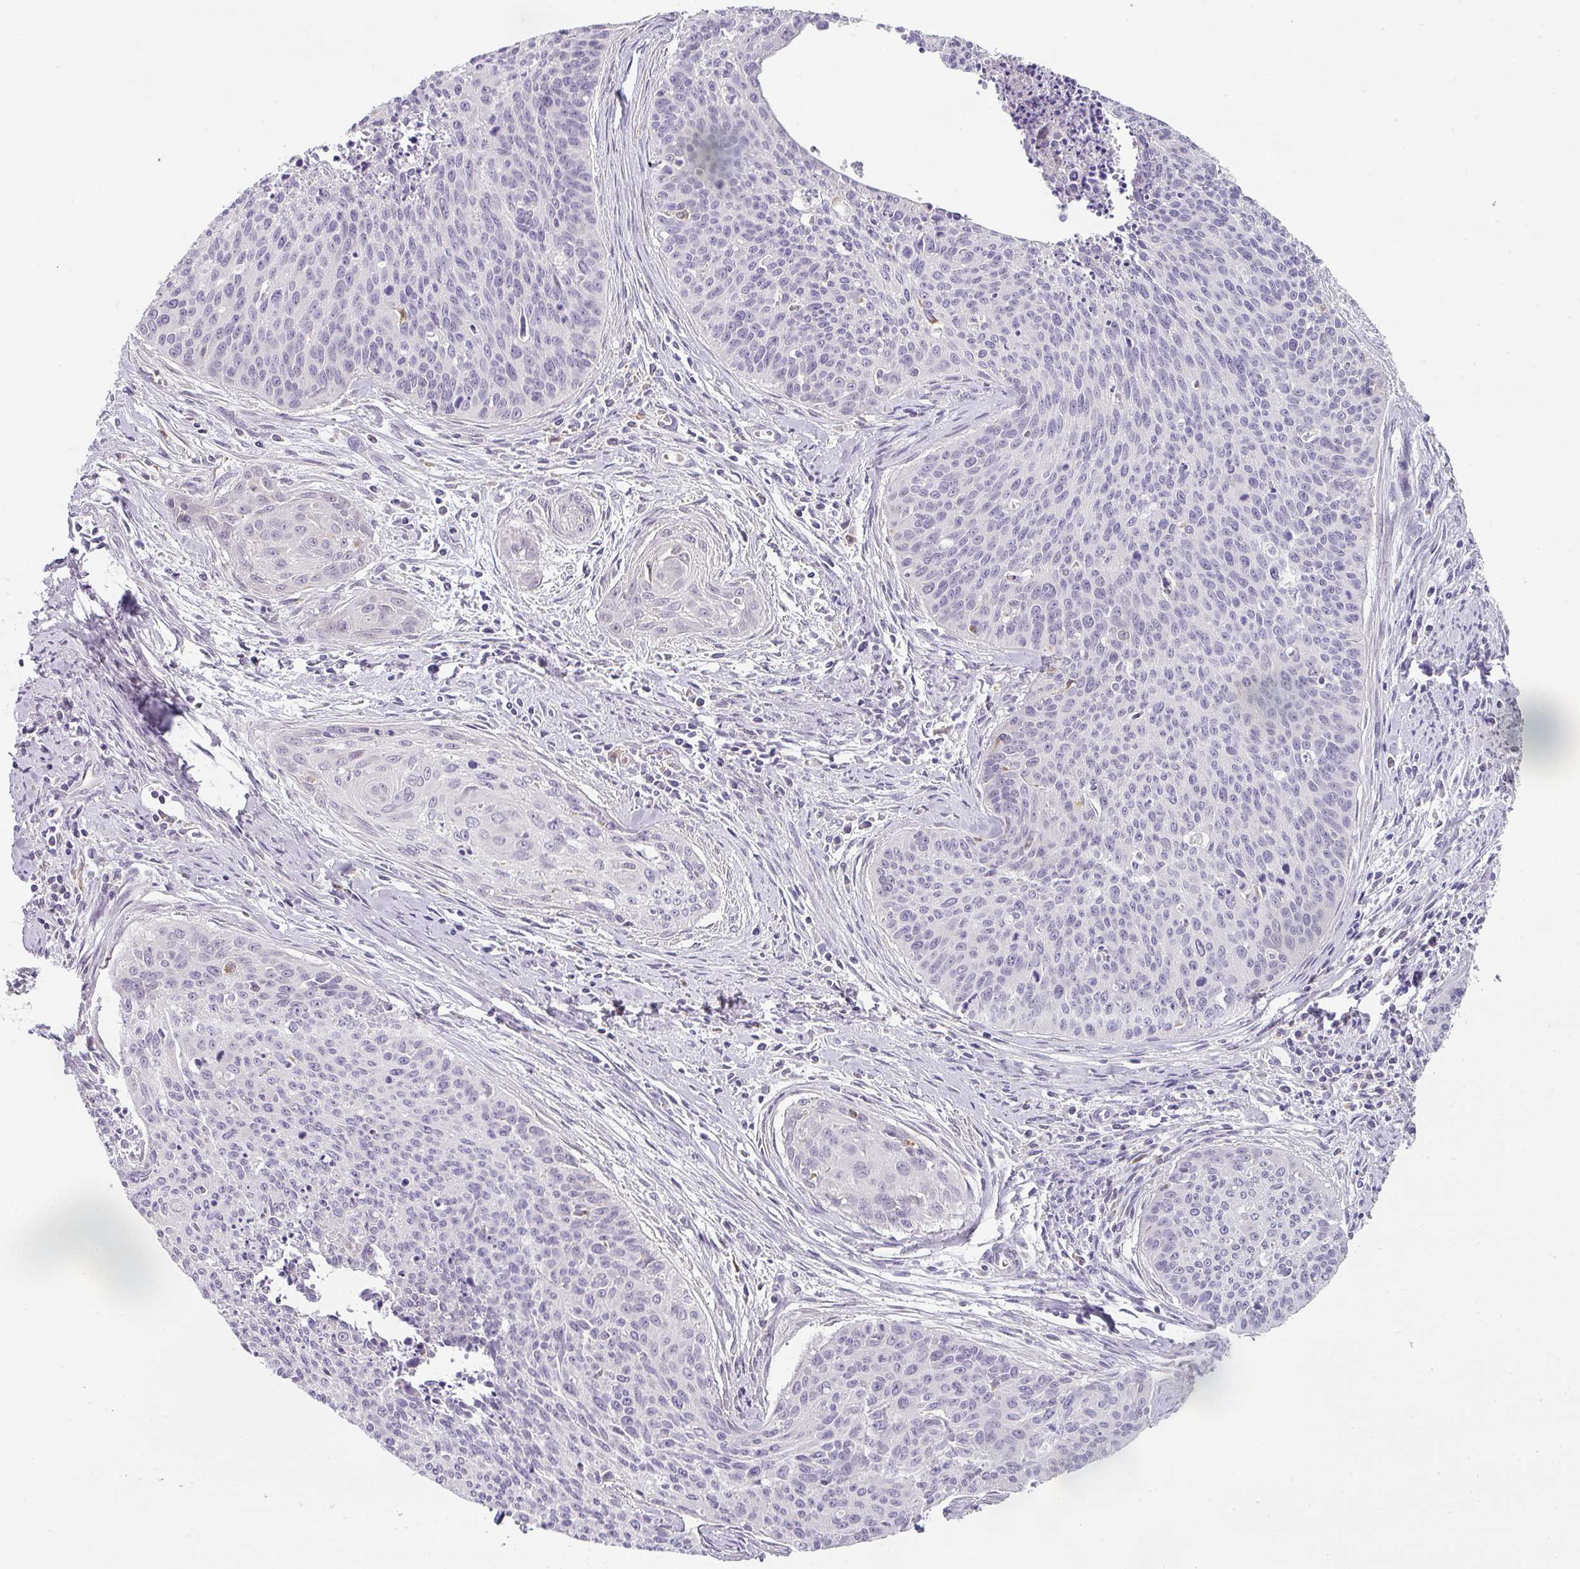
{"staining": {"intensity": "negative", "quantity": "none", "location": "none"}, "tissue": "cervical cancer", "cell_type": "Tumor cells", "image_type": "cancer", "snomed": [{"axis": "morphology", "description": "Squamous cell carcinoma, NOS"}, {"axis": "topography", "description": "Cervix"}], "caption": "An IHC micrograph of cervical squamous cell carcinoma is shown. There is no staining in tumor cells of cervical squamous cell carcinoma.", "gene": "BTLA", "patient": {"sex": "female", "age": 55}}